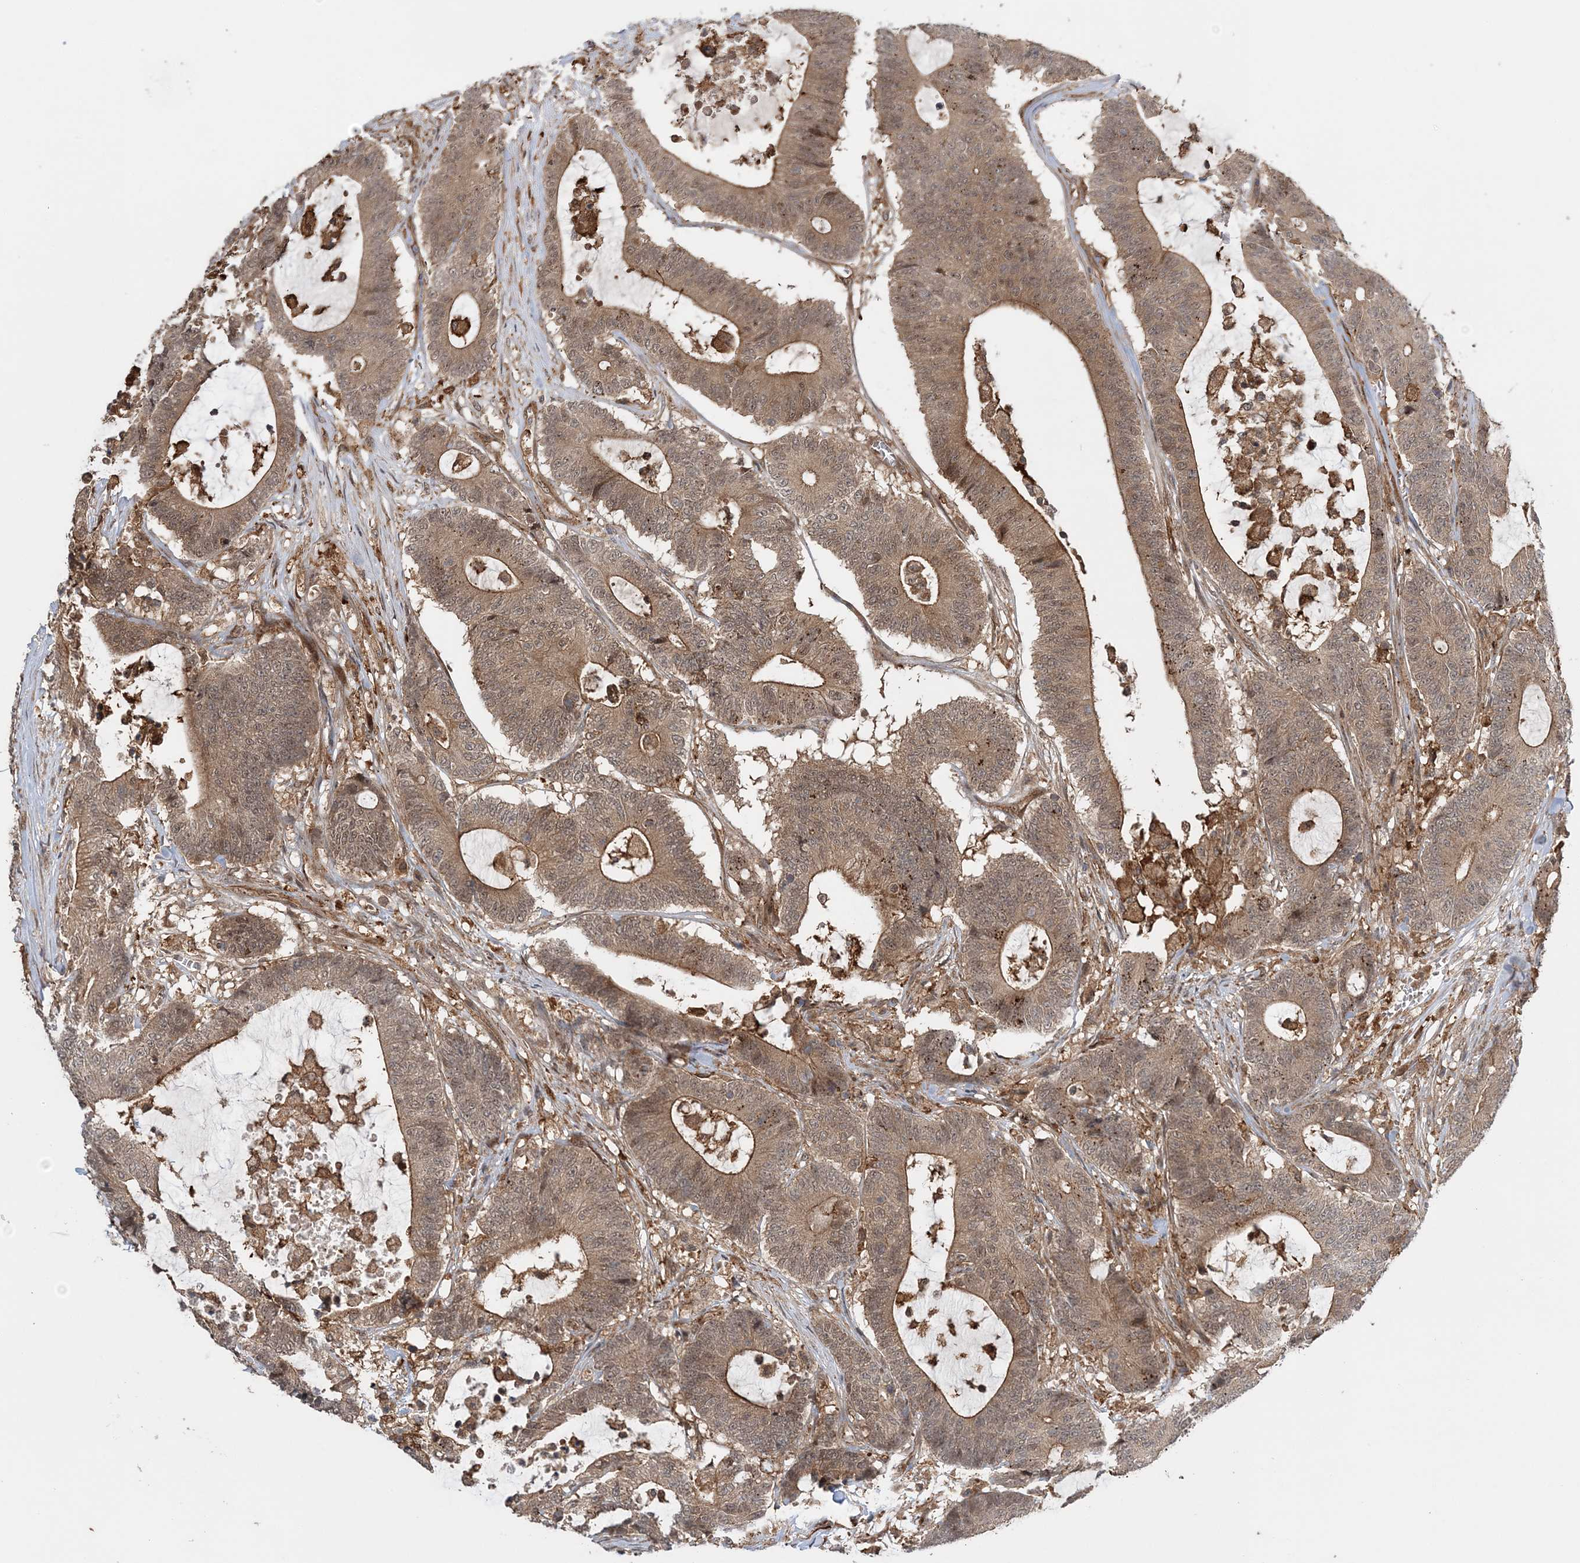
{"staining": {"intensity": "moderate", "quantity": ">75%", "location": "cytoplasmic/membranous,nuclear"}, "tissue": "colorectal cancer", "cell_type": "Tumor cells", "image_type": "cancer", "snomed": [{"axis": "morphology", "description": "Adenocarcinoma, NOS"}, {"axis": "topography", "description": "Colon"}], "caption": "Colorectal cancer stained with immunohistochemistry (IHC) shows moderate cytoplasmic/membranous and nuclear staining in approximately >75% of tumor cells. The protein of interest is stained brown, and the nuclei are stained in blue (DAB (3,3'-diaminobenzidine) IHC with brightfield microscopy, high magnification).", "gene": "UBTD2", "patient": {"sex": "female", "age": 84}}